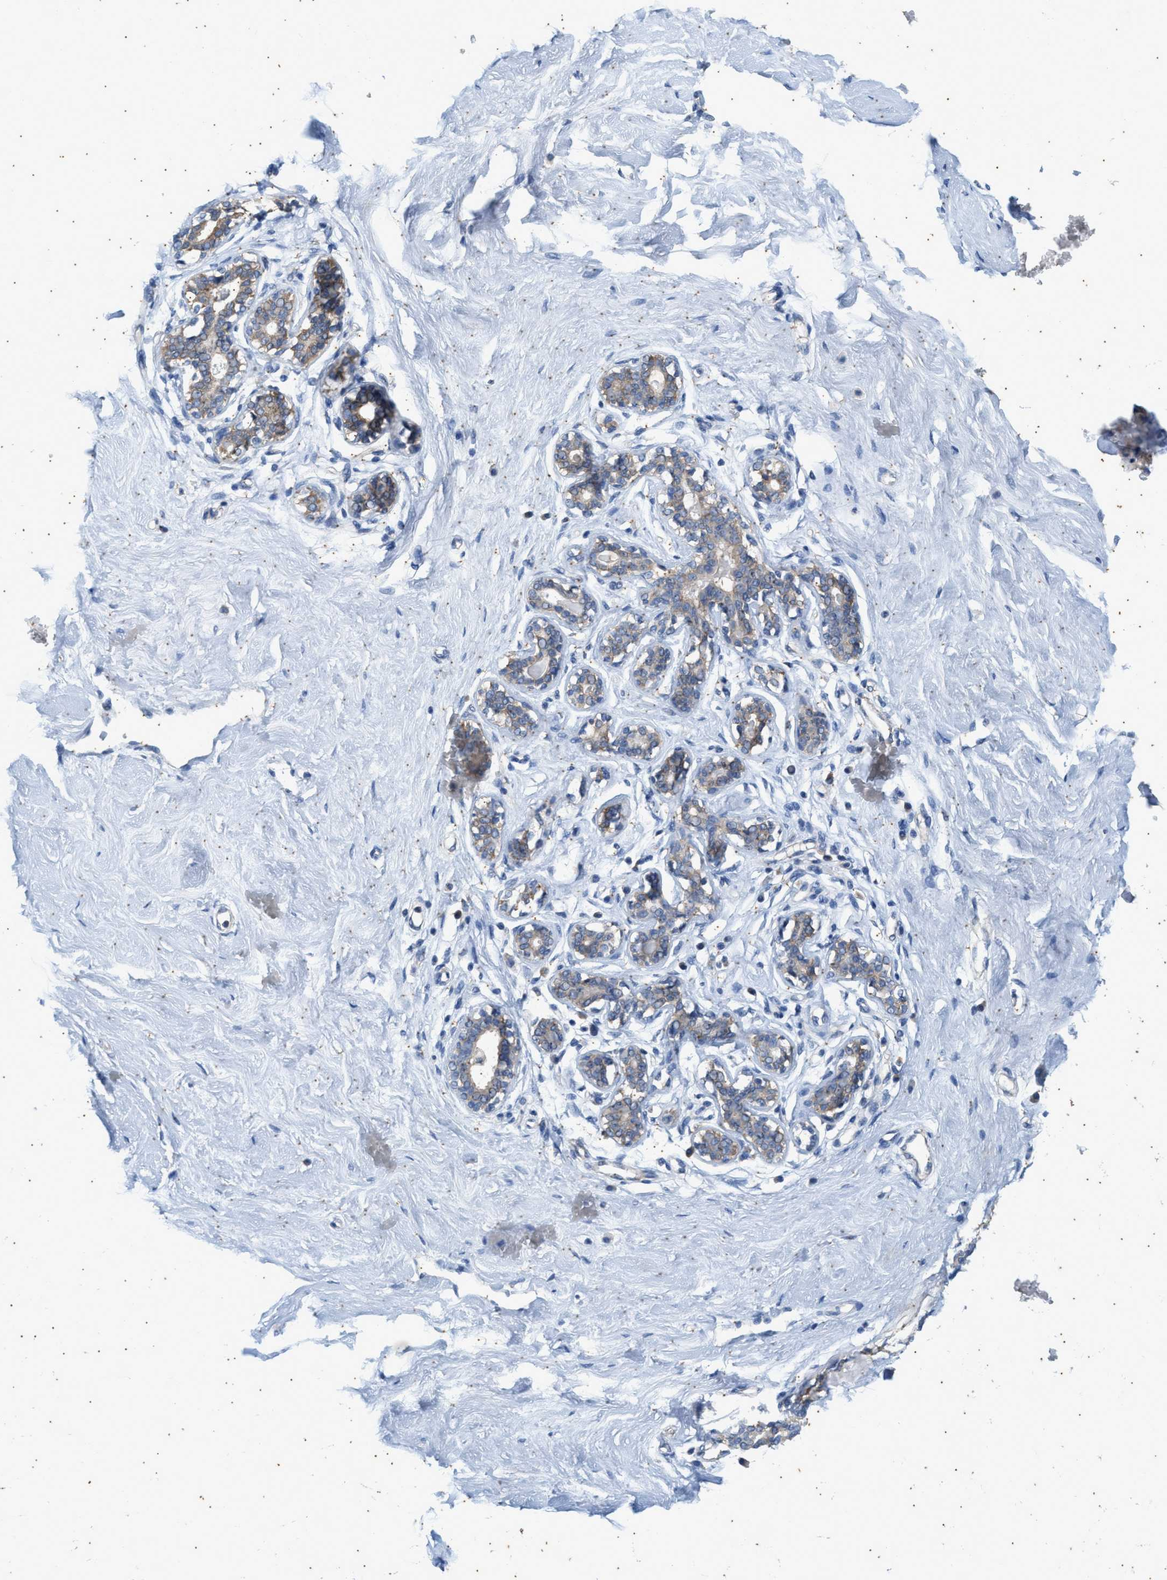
{"staining": {"intensity": "negative", "quantity": "none", "location": "none"}, "tissue": "breast", "cell_type": "Adipocytes", "image_type": "normal", "snomed": [{"axis": "morphology", "description": "Normal tissue, NOS"}, {"axis": "topography", "description": "Breast"}], "caption": "DAB immunohistochemical staining of benign human breast reveals no significant staining in adipocytes.", "gene": "COX19", "patient": {"sex": "female", "age": 23}}